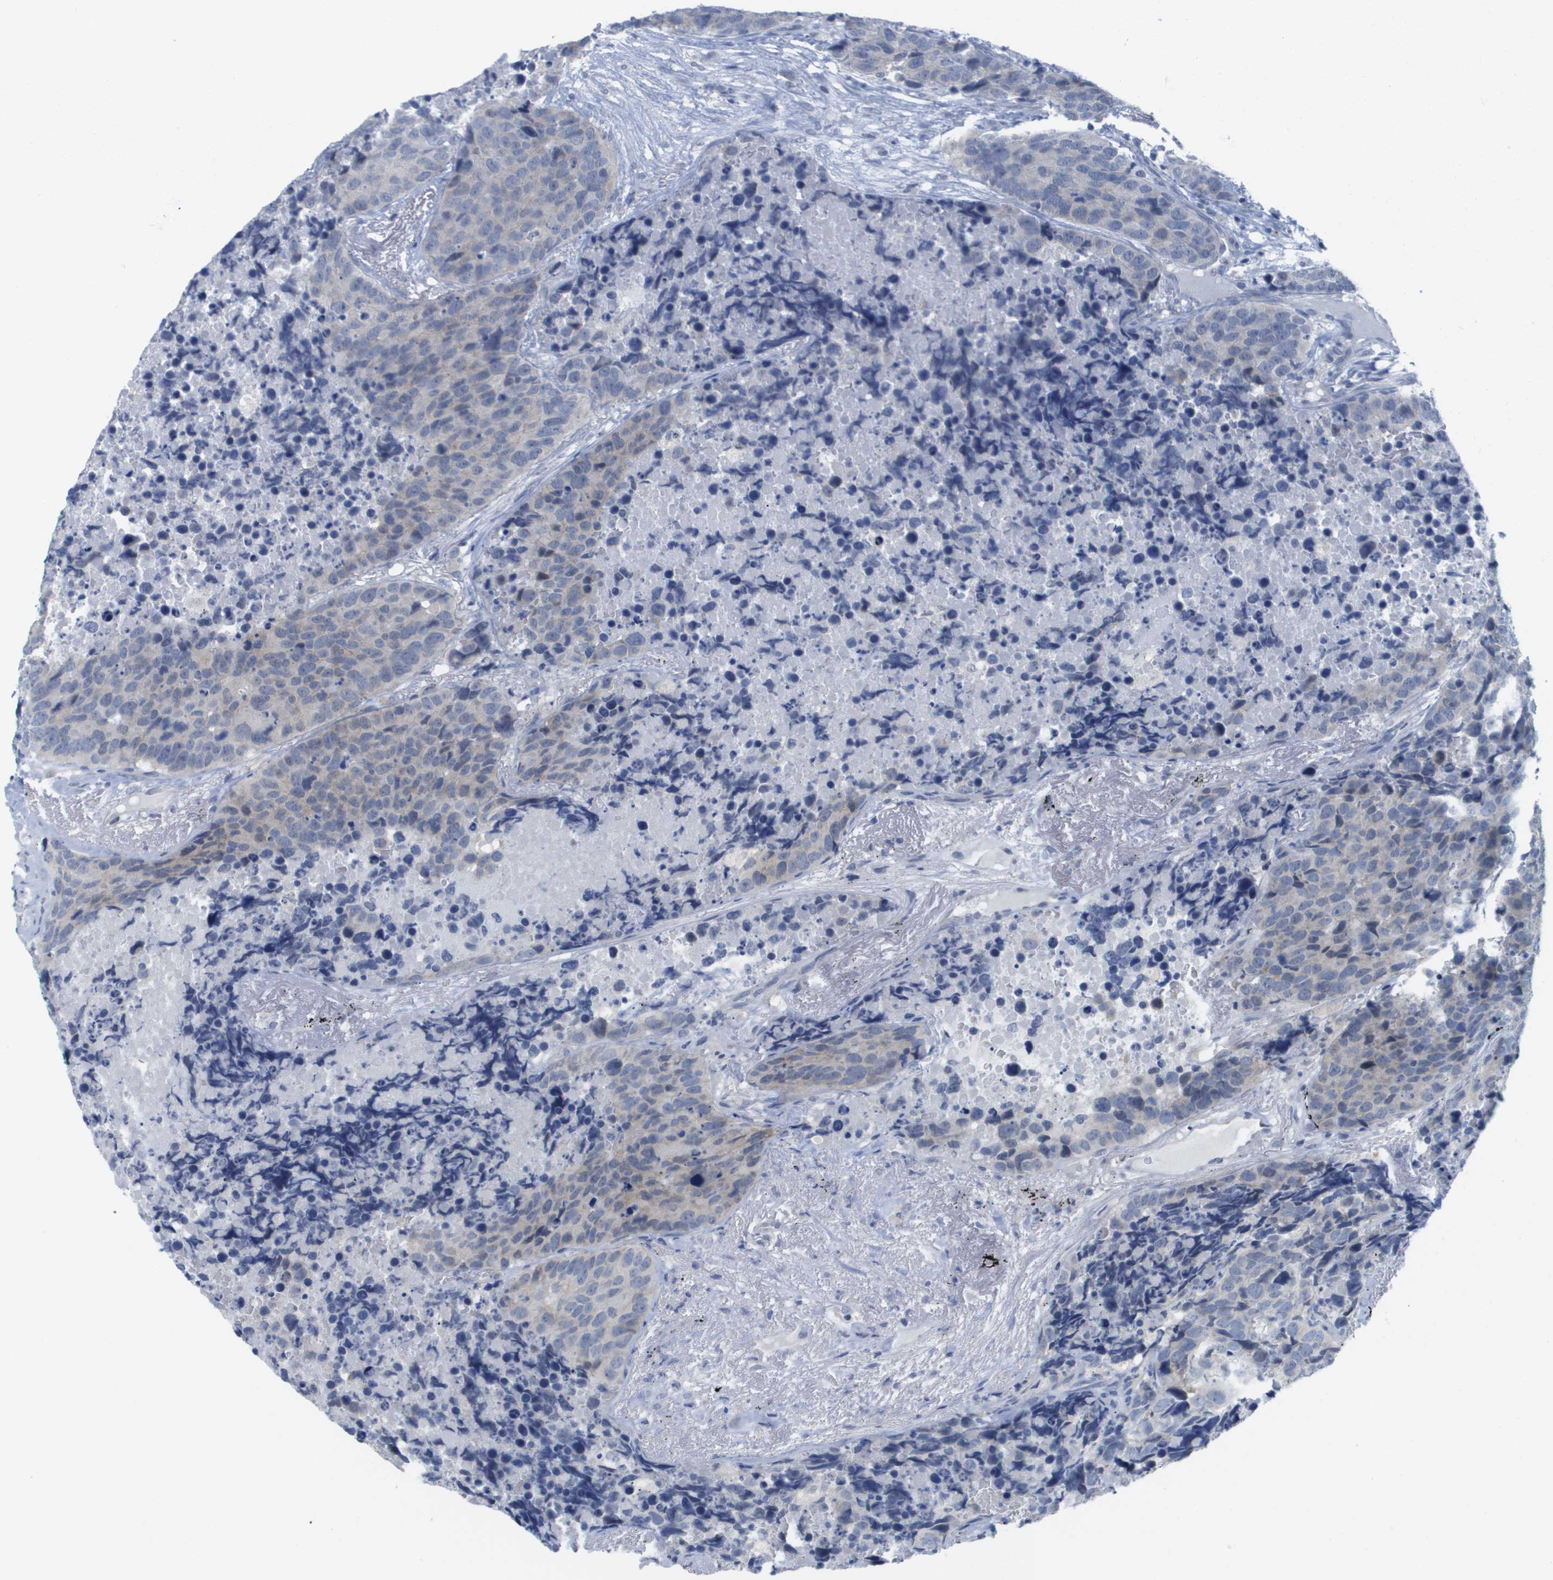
{"staining": {"intensity": "weak", "quantity": "<25%", "location": "cytoplasmic/membranous"}, "tissue": "carcinoid", "cell_type": "Tumor cells", "image_type": "cancer", "snomed": [{"axis": "morphology", "description": "Carcinoid, malignant, NOS"}, {"axis": "topography", "description": "Lung"}], "caption": "An IHC photomicrograph of malignant carcinoid is shown. There is no staining in tumor cells of malignant carcinoid.", "gene": "PDE4A", "patient": {"sex": "male", "age": 60}}